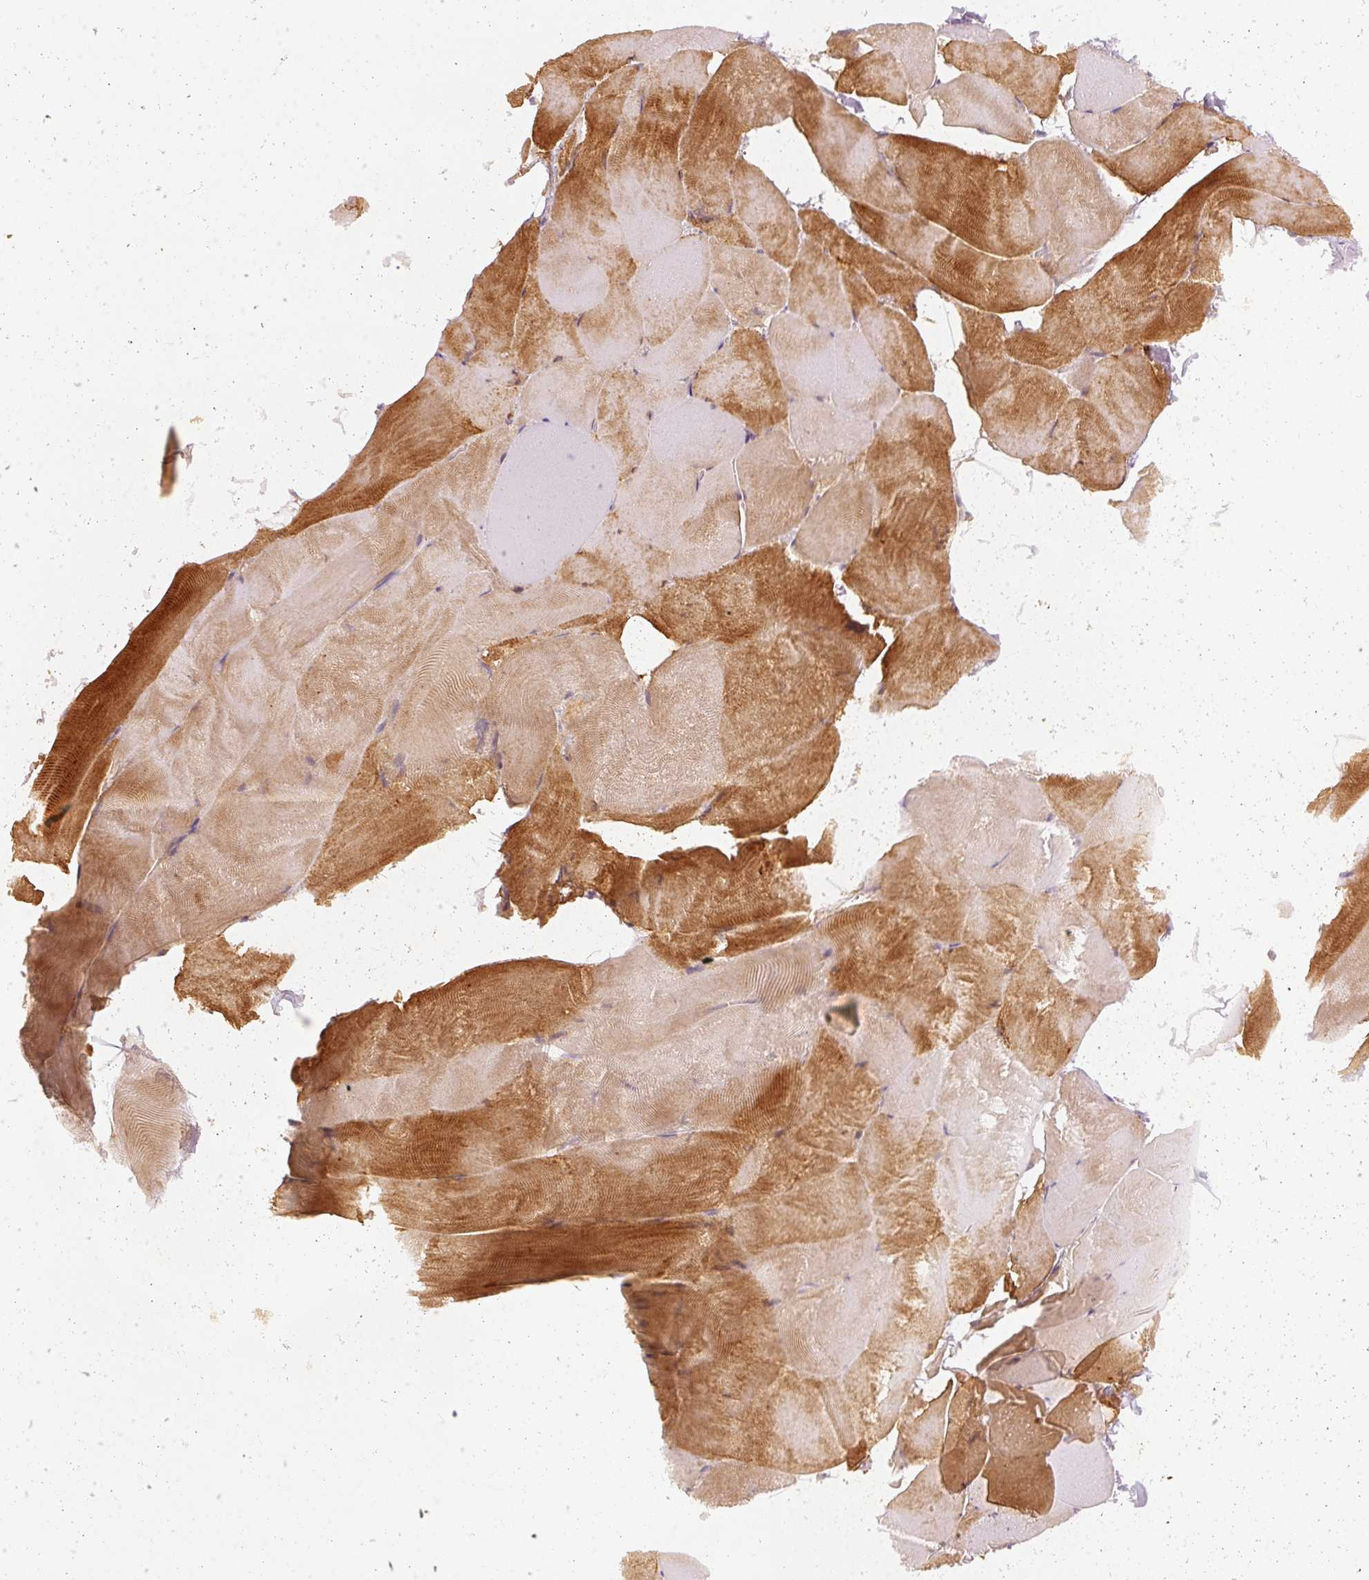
{"staining": {"intensity": "moderate", "quantity": "25%-75%", "location": "cytoplasmic/membranous,nuclear"}, "tissue": "skeletal muscle", "cell_type": "Myocytes", "image_type": "normal", "snomed": [{"axis": "morphology", "description": "Normal tissue, NOS"}, {"axis": "topography", "description": "Skeletal muscle"}], "caption": "Skeletal muscle stained with immunohistochemistry exhibits moderate cytoplasmic/membranous,nuclear positivity in approximately 25%-75% of myocytes. The protein is stained brown, and the nuclei are stained in blue (DAB (3,3'-diaminobenzidine) IHC with brightfield microscopy, high magnification).", "gene": "DAPP1", "patient": {"sex": "female", "age": 64}}